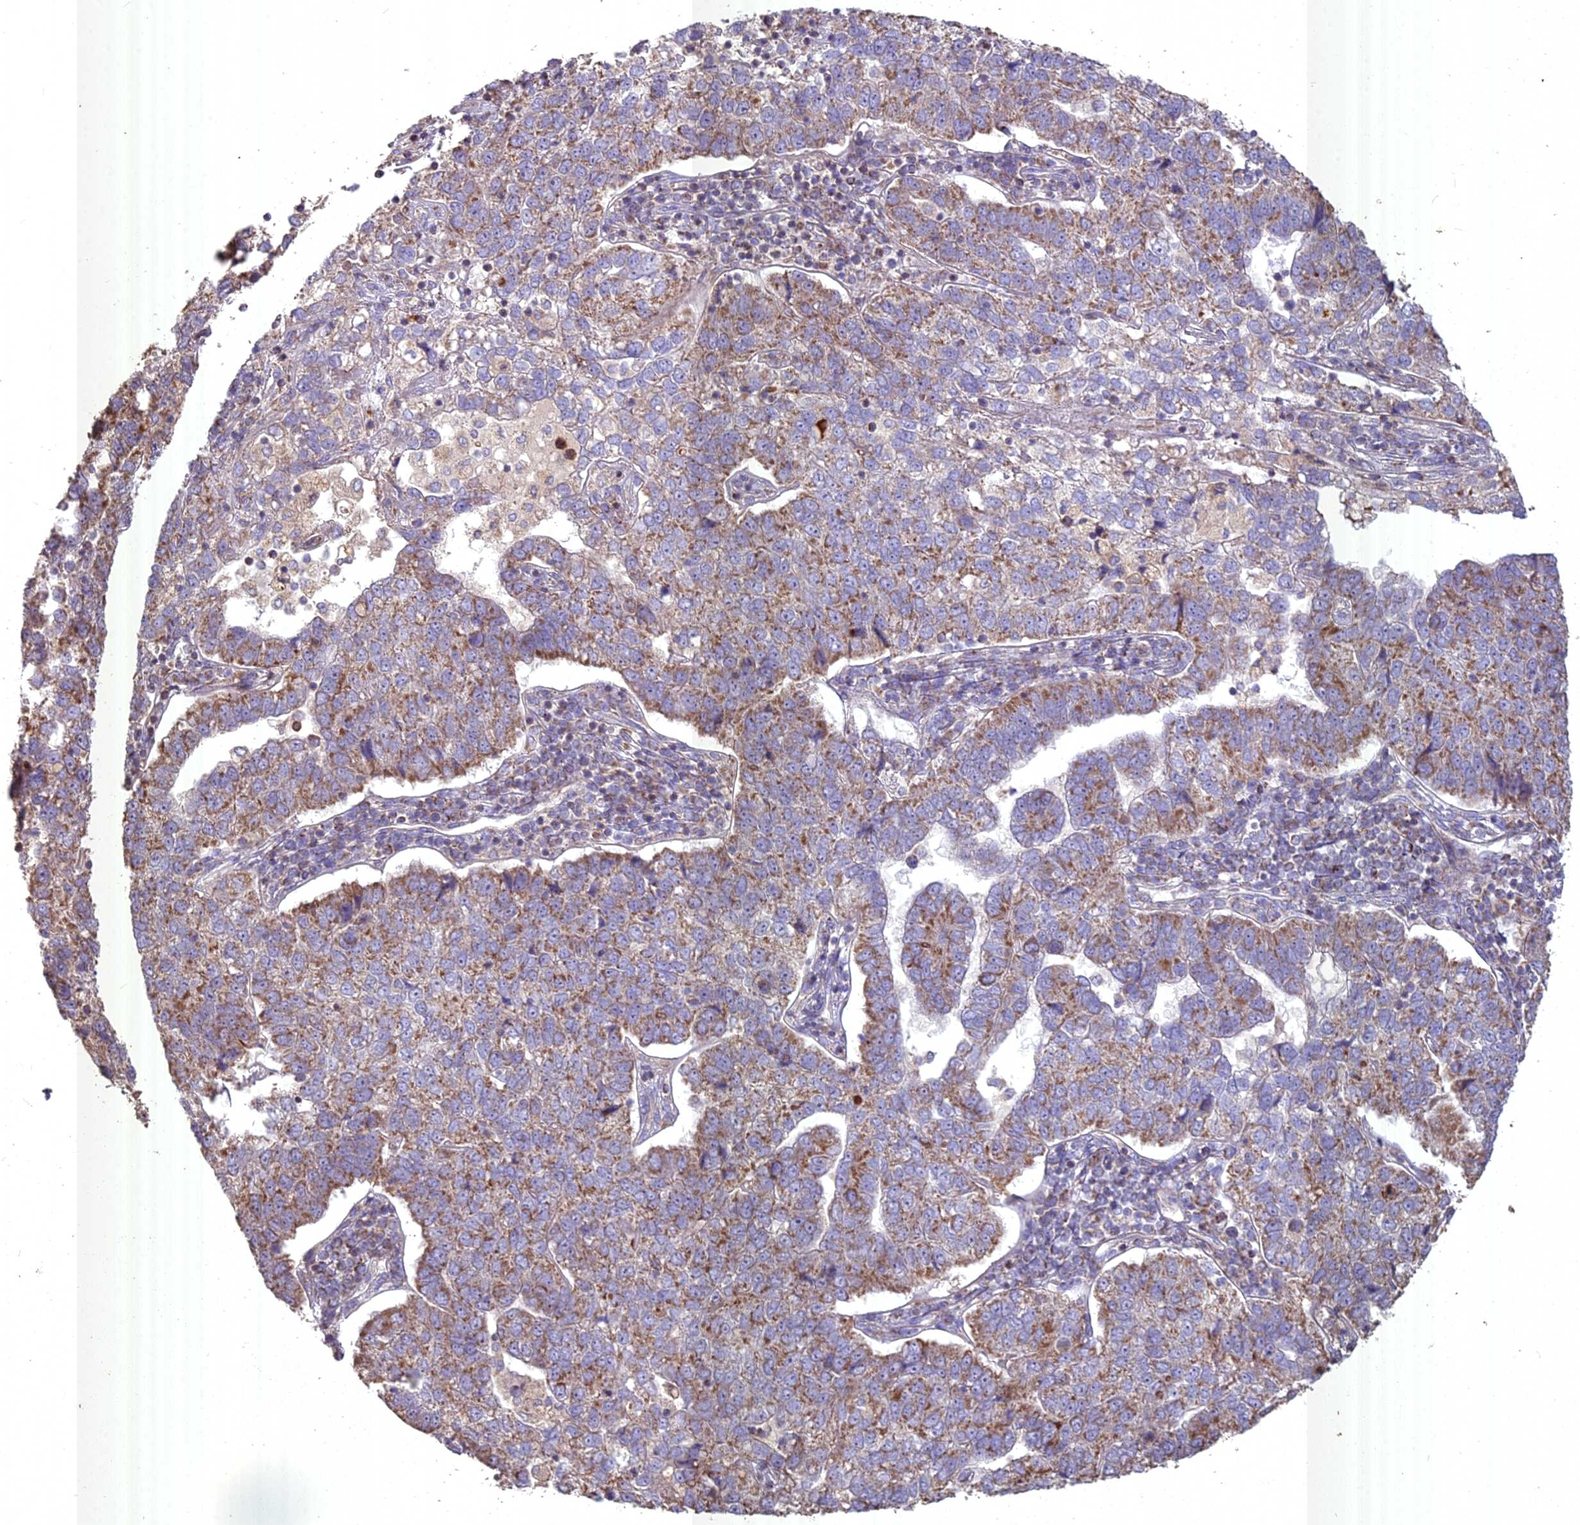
{"staining": {"intensity": "moderate", "quantity": ">75%", "location": "cytoplasmic/membranous"}, "tissue": "pancreatic cancer", "cell_type": "Tumor cells", "image_type": "cancer", "snomed": [{"axis": "morphology", "description": "Adenocarcinoma, NOS"}, {"axis": "topography", "description": "Pancreas"}], "caption": "Immunohistochemical staining of human pancreatic cancer displays medium levels of moderate cytoplasmic/membranous protein positivity in approximately >75% of tumor cells.", "gene": "COX11", "patient": {"sex": "female", "age": 61}}